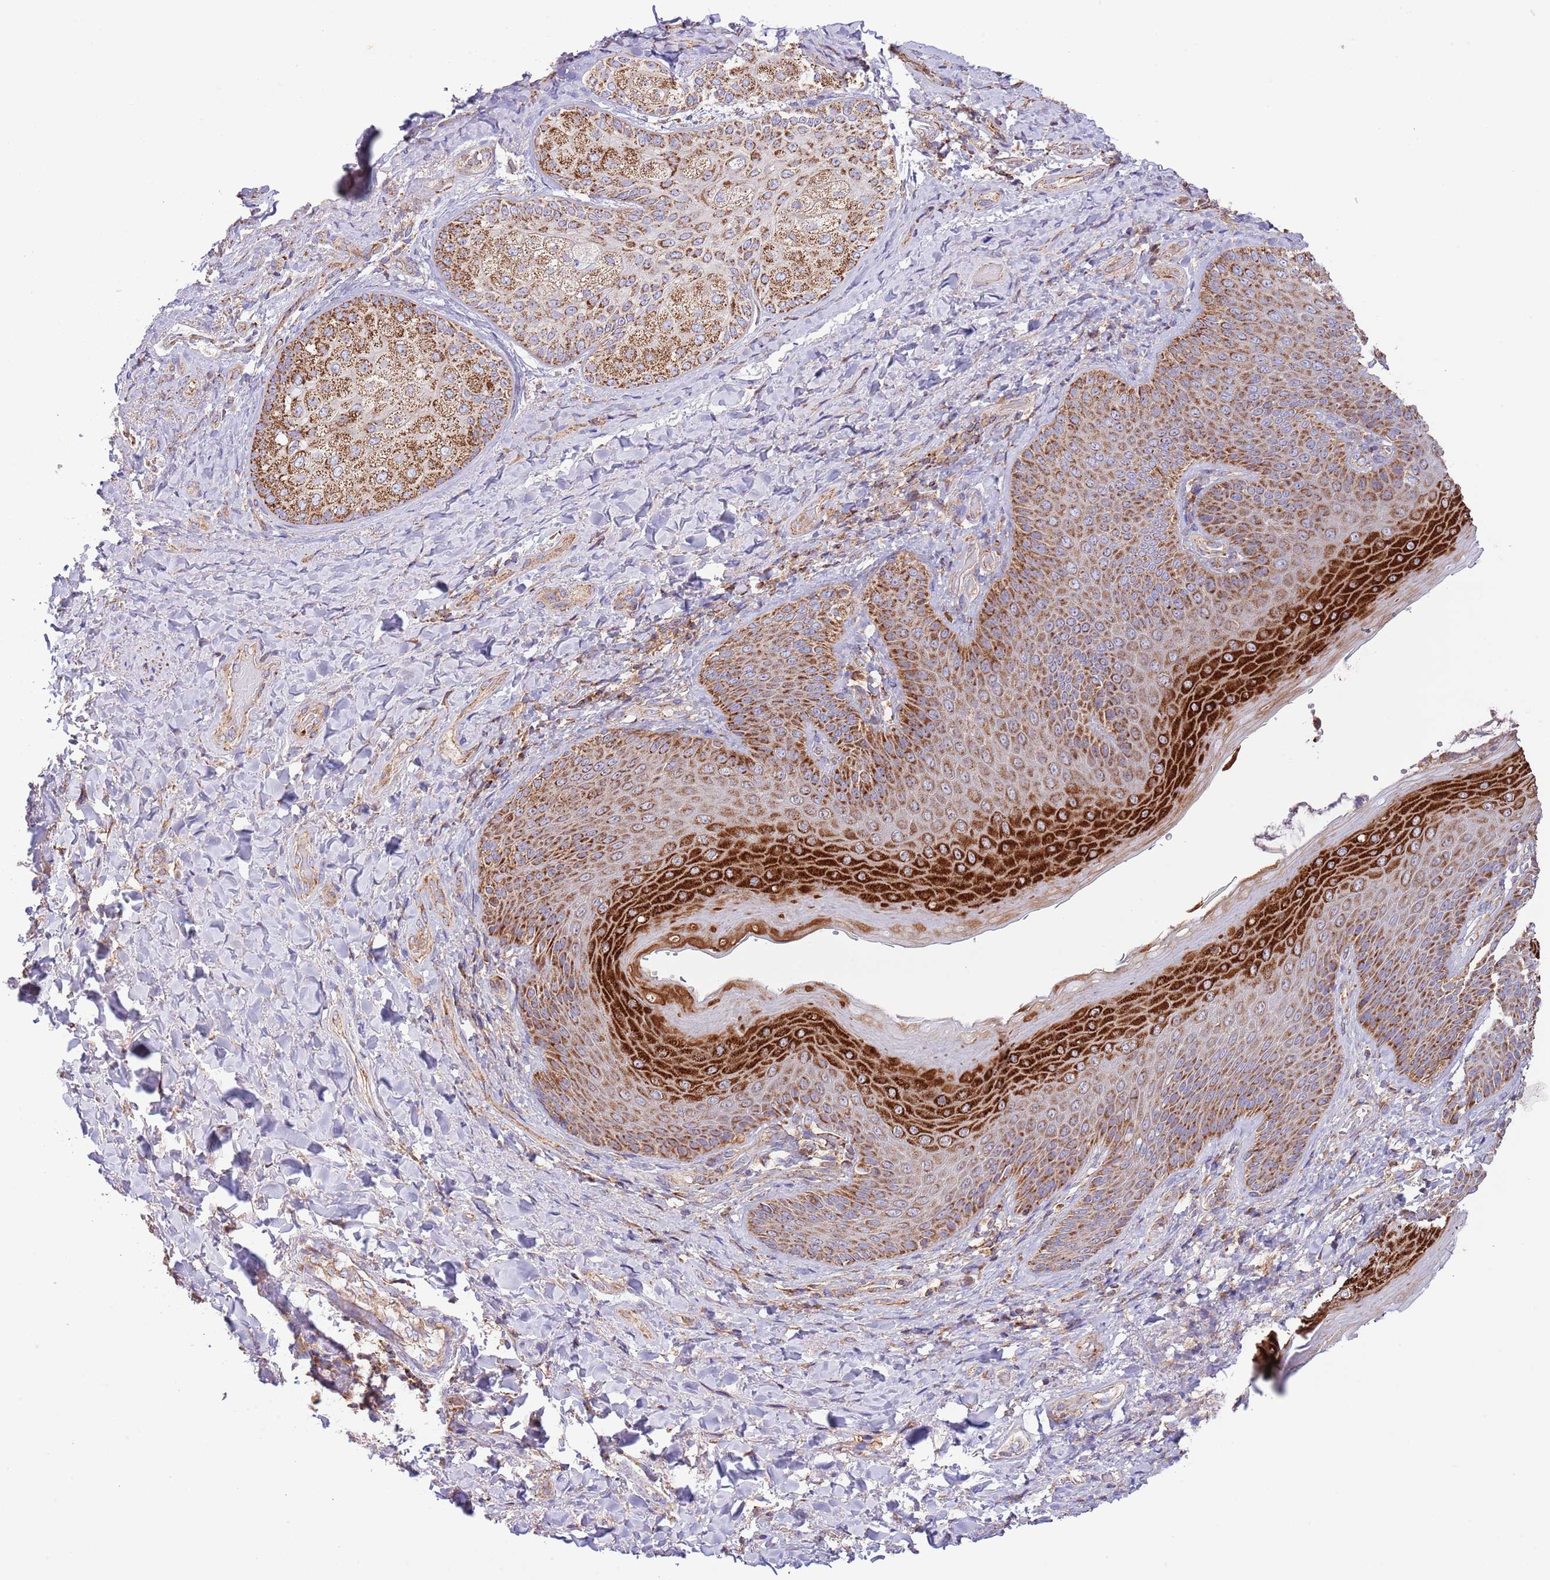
{"staining": {"intensity": "strong", "quantity": ">75%", "location": "cytoplasmic/membranous"}, "tissue": "skin", "cell_type": "Epidermal cells", "image_type": "normal", "snomed": [{"axis": "morphology", "description": "Normal tissue, NOS"}, {"axis": "topography", "description": "Anal"}], "caption": "High-magnification brightfield microscopy of benign skin stained with DAB (3,3'-diaminobenzidine) (brown) and counterstained with hematoxylin (blue). epidermal cells exhibit strong cytoplasmic/membranous expression is identified in approximately>75% of cells.", "gene": "DNAJA3", "patient": {"sex": "female", "age": 89}}